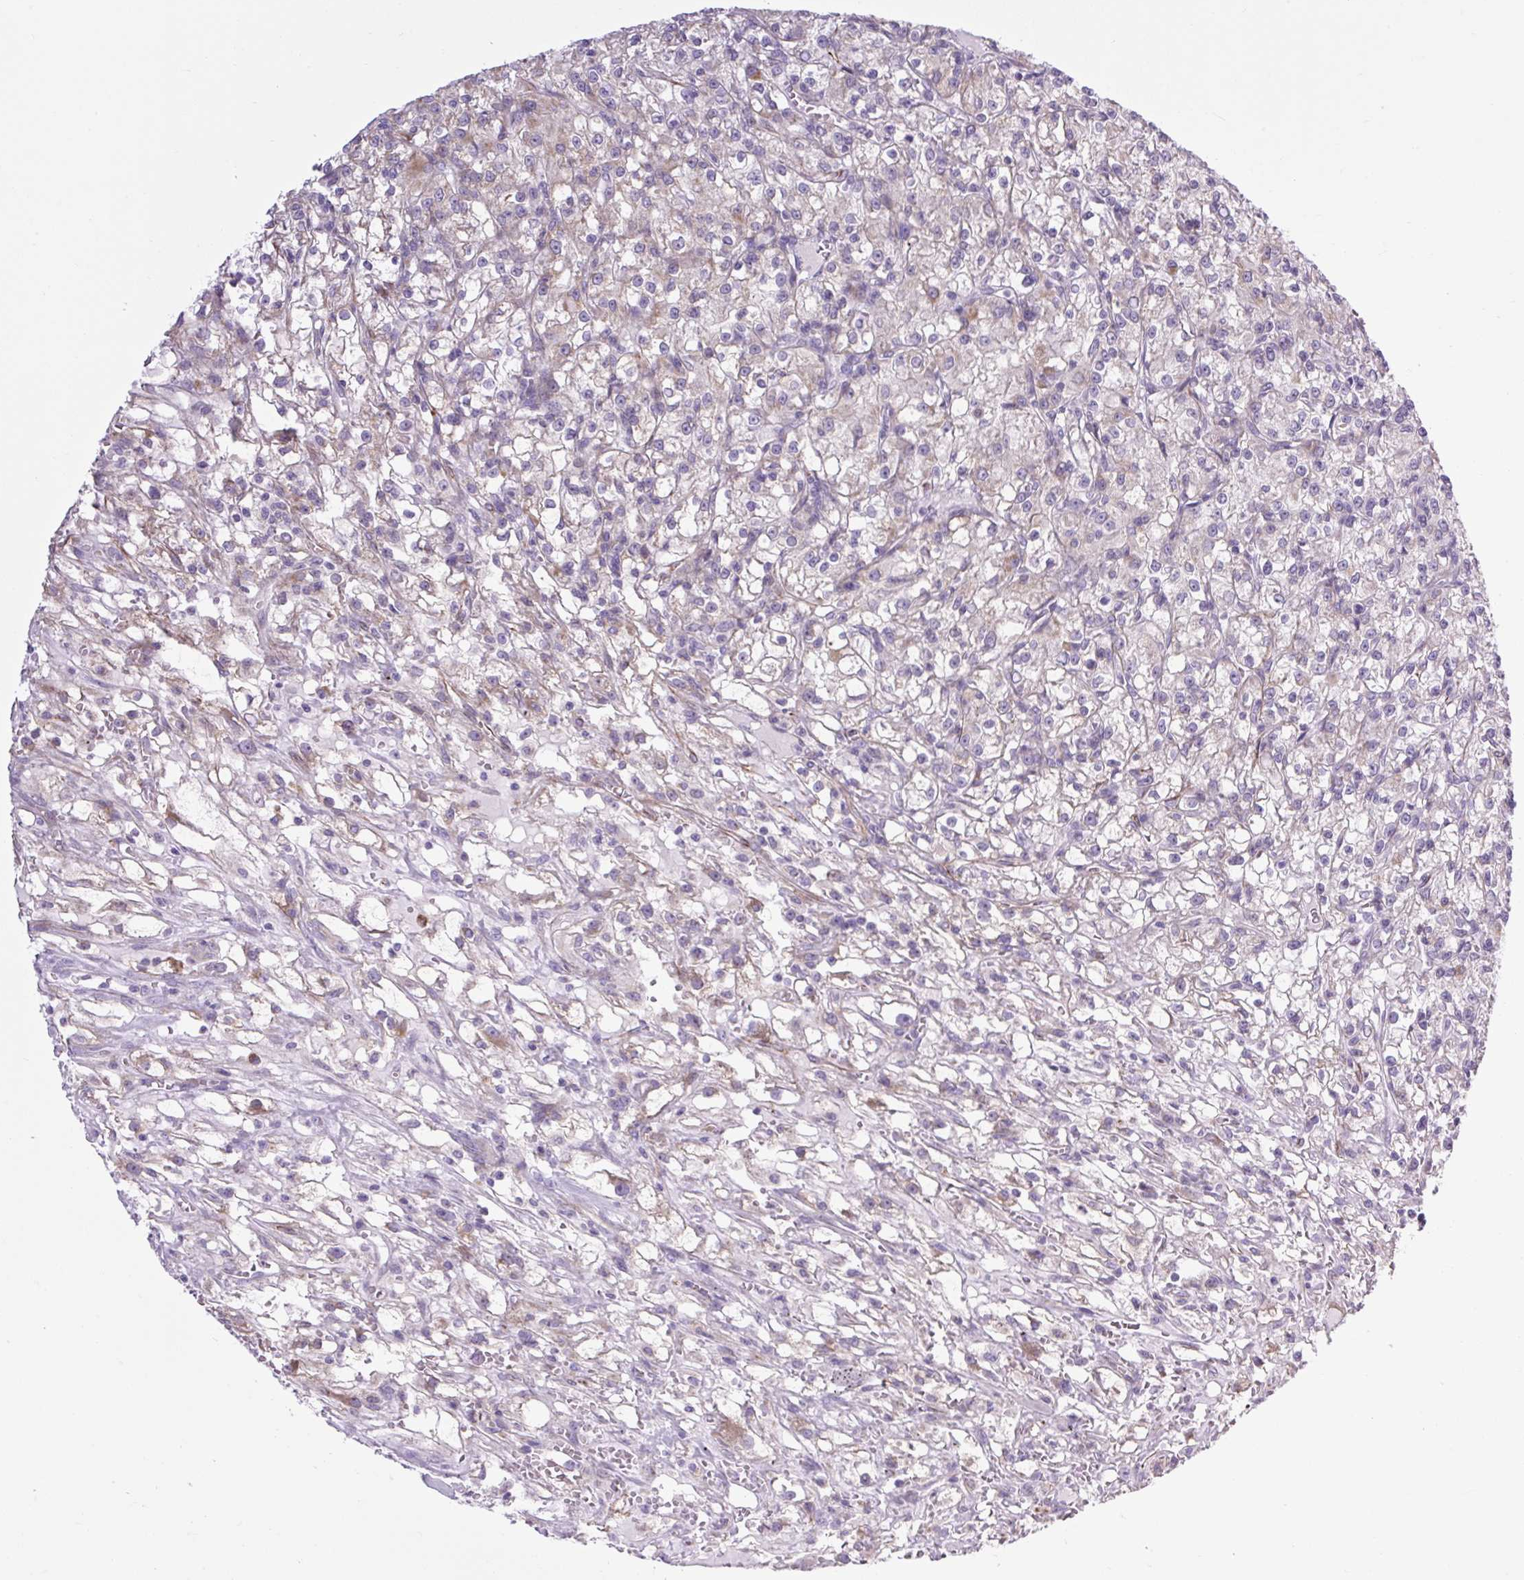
{"staining": {"intensity": "weak", "quantity": "<25%", "location": "cytoplasmic/membranous"}, "tissue": "renal cancer", "cell_type": "Tumor cells", "image_type": "cancer", "snomed": [{"axis": "morphology", "description": "Adenocarcinoma, NOS"}, {"axis": "topography", "description": "Kidney"}], "caption": "A high-resolution histopathology image shows IHC staining of renal cancer (adenocarcinoma), which displays no significant staining in tumor cells.", "gene": "RNASE10", "patient": {"sex": "female", "age": 59}}